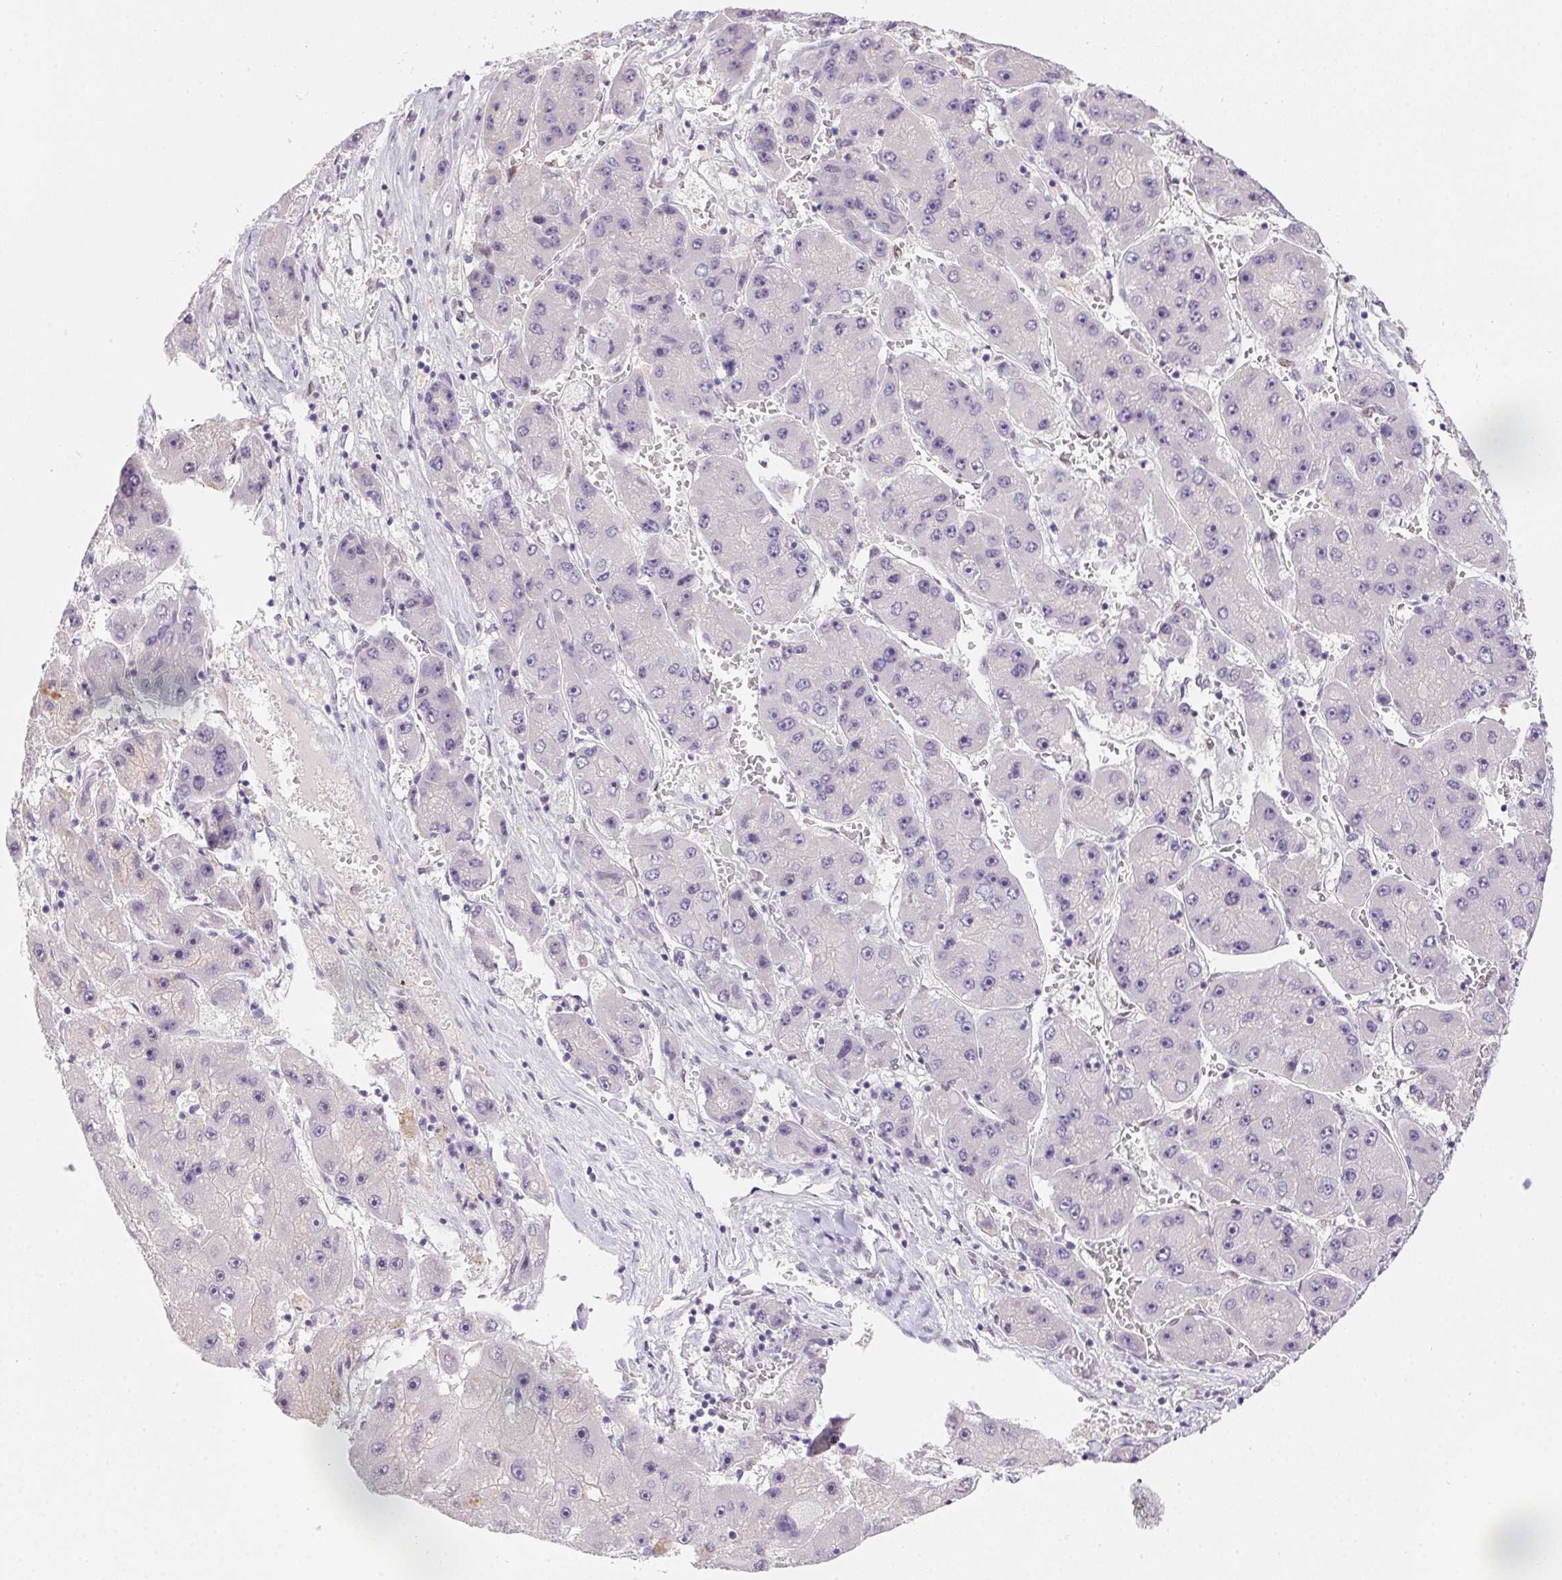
{"staining": {"intensity": "negative", "quantity": "none", "location": "none"}, "tissue": "liver cancer", "cell_type": "Tumor cells", "image_type": "cancer", "snomed": [{"axis": "morphology", "description": "Carcinoma, Hepatocellular, NOS"}, {"axis": "topography", "description": "Liver"}], "caption": "IHC of hepatocellular carcinoma (liver) reveals no positivity in tumor cells. Brightfield microscopy of IHC stained with DAB (brown) and hematoxylin (blue), captured at high magnification.", "gene": "SP9", "patient": {"sex": "female", "age": 61}}